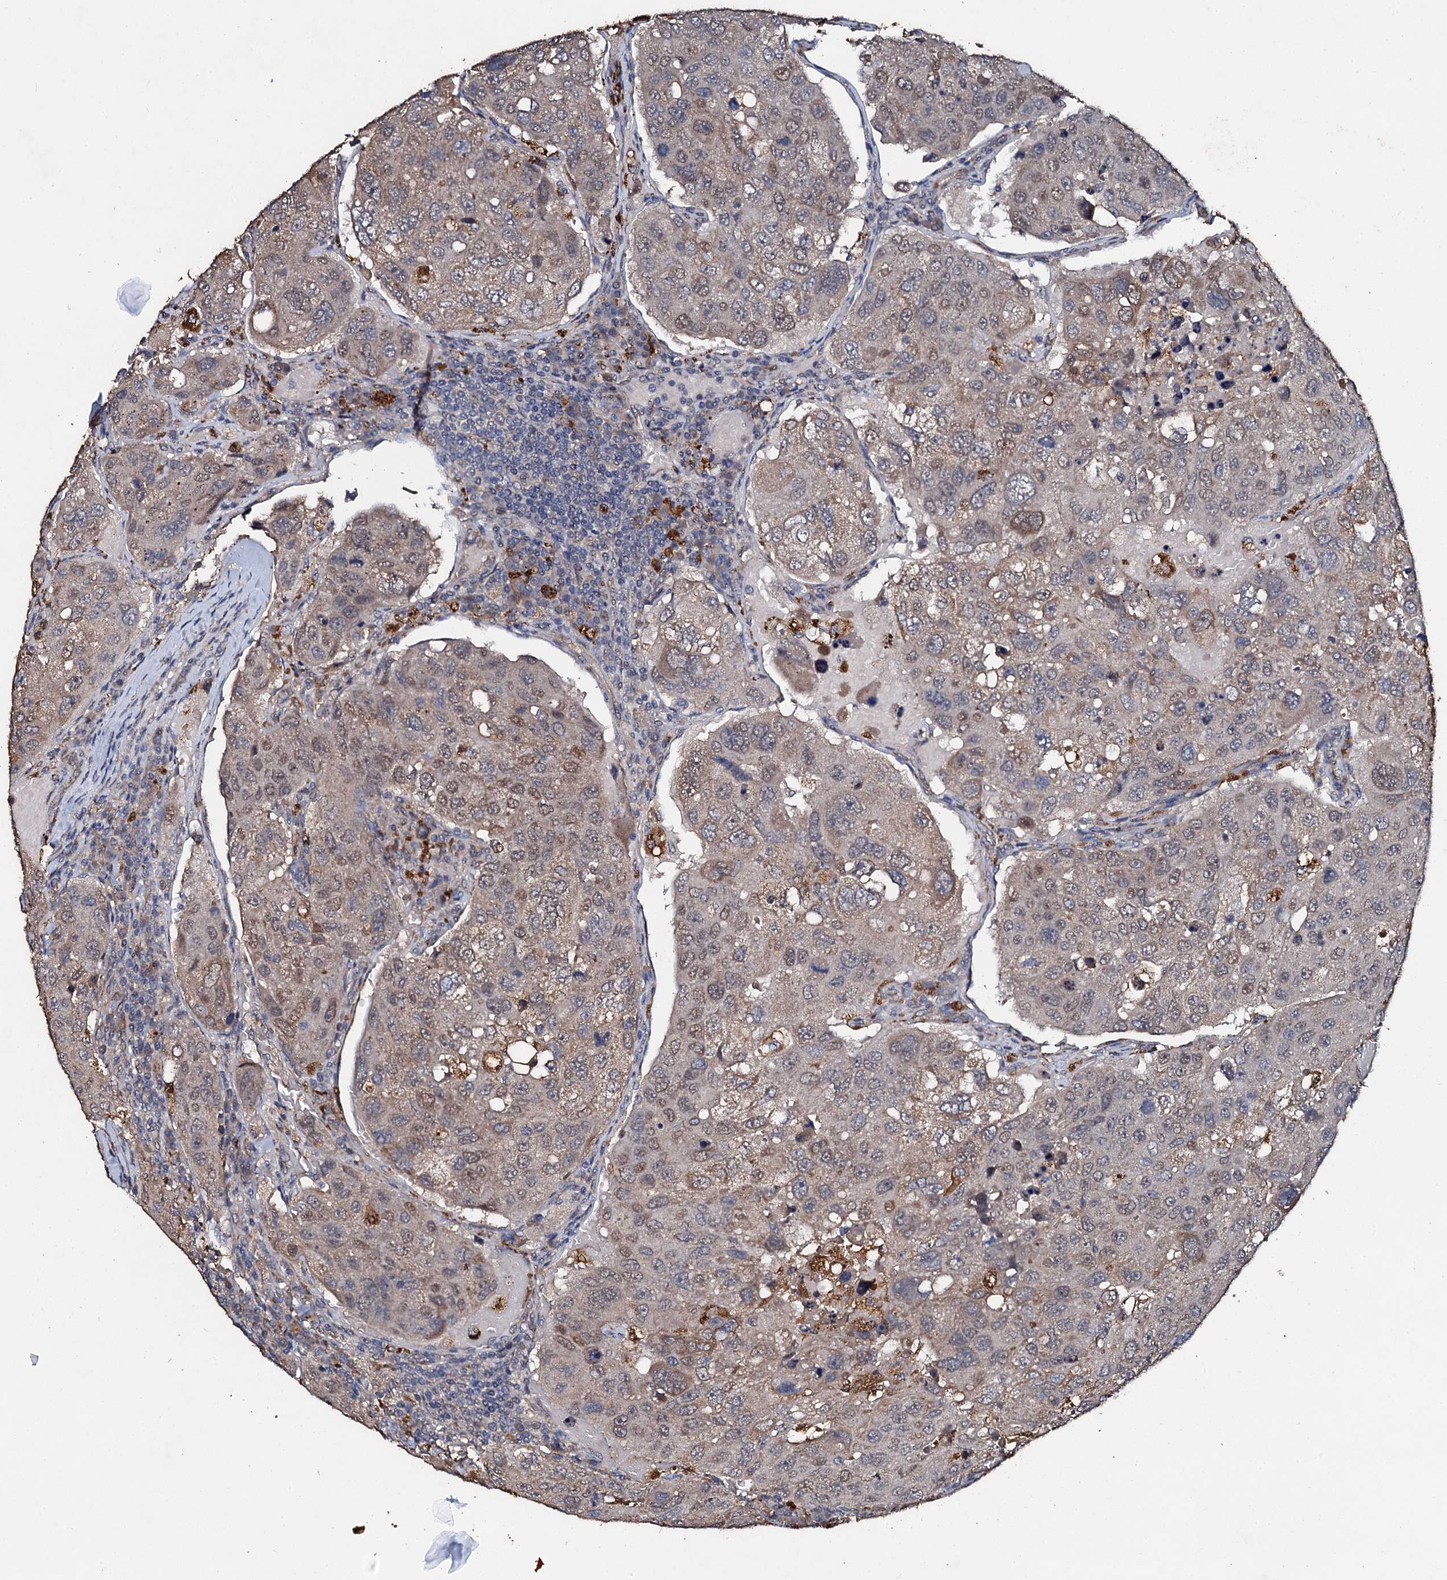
{"staining": {"intensity": "moderate", "quantity": "<25%", "location": "cytoplasmic/membranous"}, "tissue": "urothelial cancer", "cell_type": "Tumor cells", "image_type": "cancer", "snomed": [{"axis": "morphology", "description": "Urothelial carcinoma, High grade"}, {"axis": "topography", "description": "Lymph node"}, {"axis": "topography", "description": "Urinary bladder"}], "caption": "Immunohistochemical staining of urothelial carcinoma (high-grade) displays low levels of moderate cytoplasmic/membranous positivity in approximately <25% of tumor cells.", "gene": "ADAMTS10", "patient": {"sex": "male", "age": 51}}